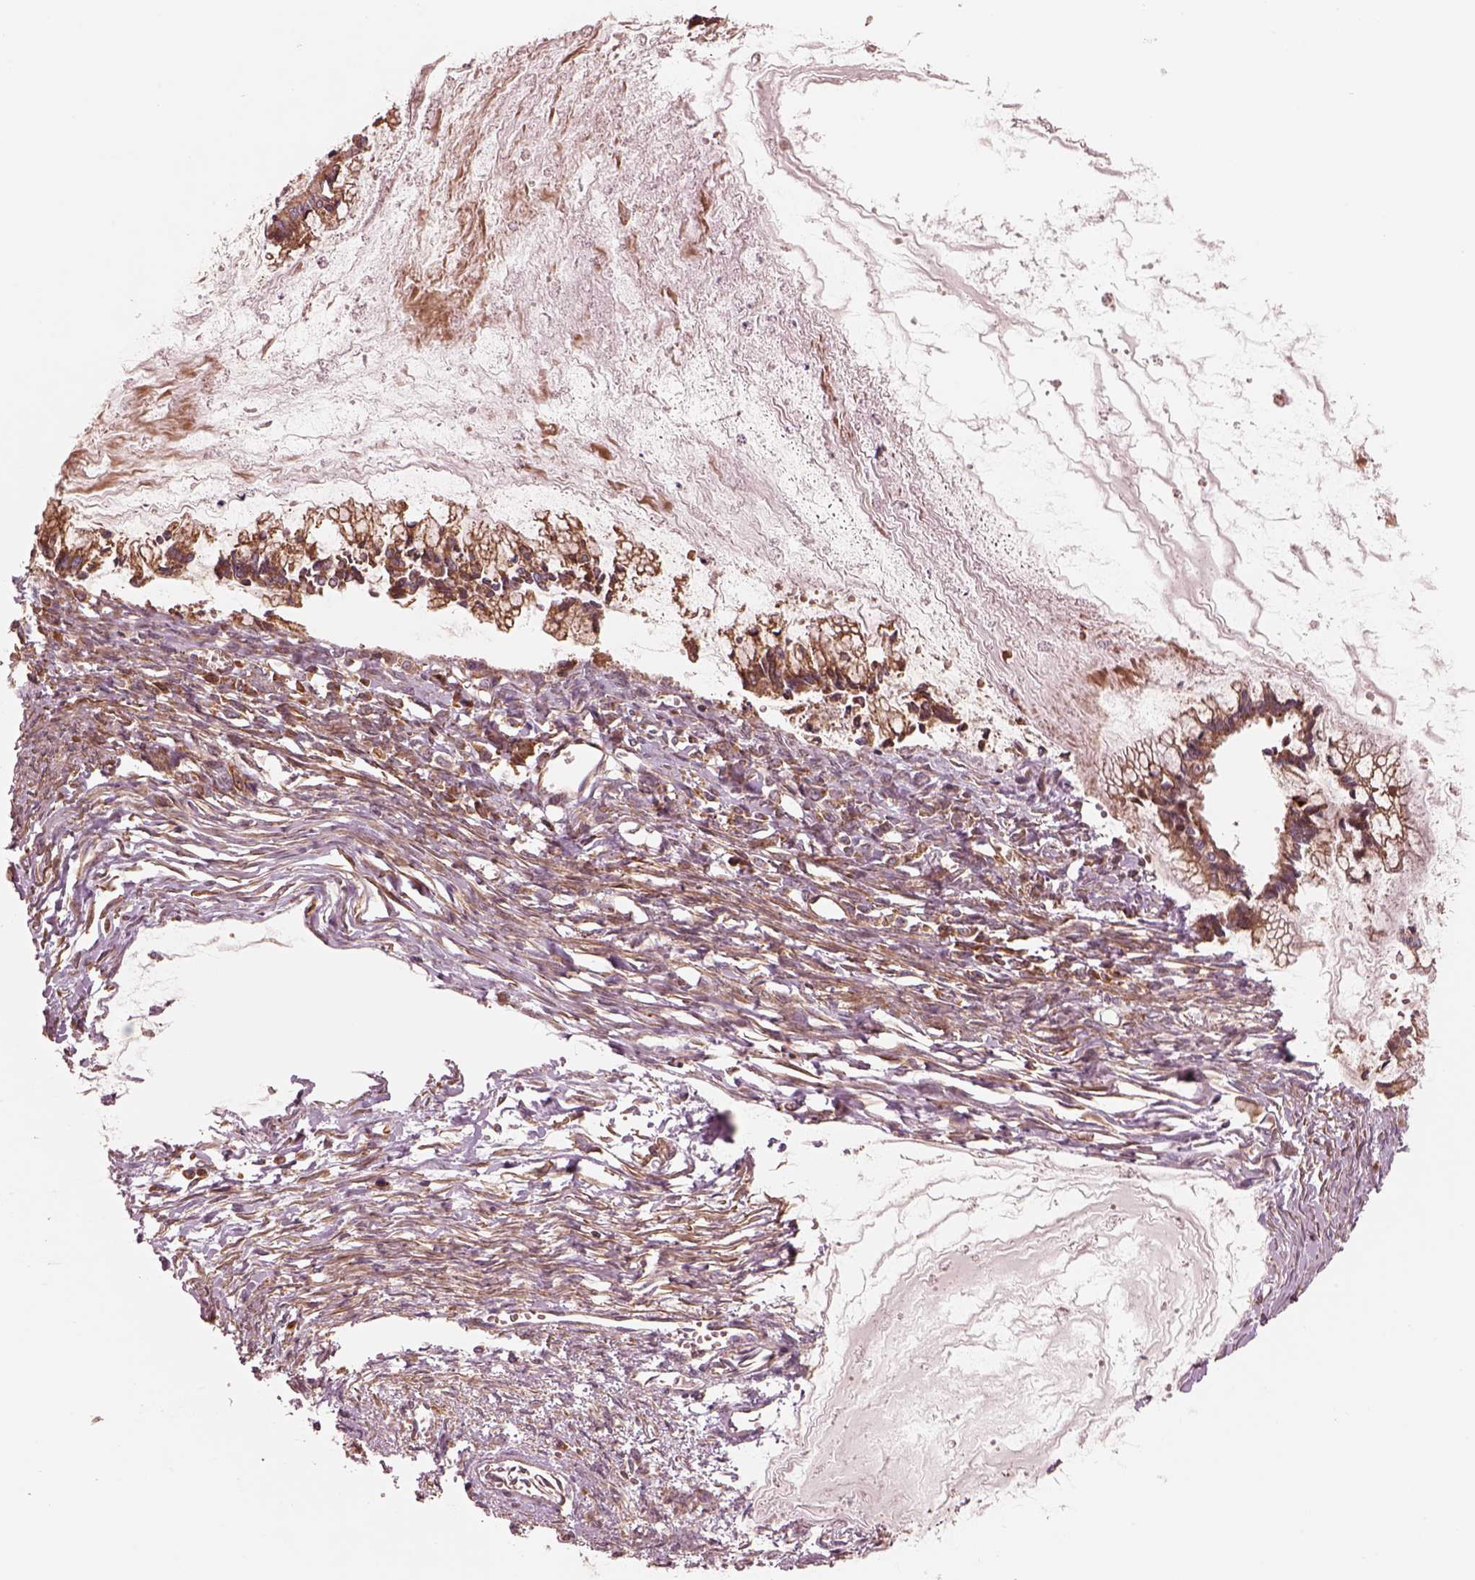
{"staining": {"intensity": "moderate", "quantity": "25%-75%", "location": "cytoplasmic/membranous"}, "tissue": "ovarian cancer", "cell_type": "Tumor cells", "image_type": "cancer", "snomed": [{"axis": "morphology", "description": "Cystadenocarcinoma, mucinous, NOS"}, {"axis": "topography", "description": "Ovary"}], "caption": "An immunohistochemistry photomicrograph of tumor tissue is shown. Protein staining in brown shows moderate cytoplasmic/membranous positivity in mucinous cystadenocarcinoma (ovarian) within tumor cells.", "gene": "ASCC2", "patient": {"sex": "female", "age": 67}}